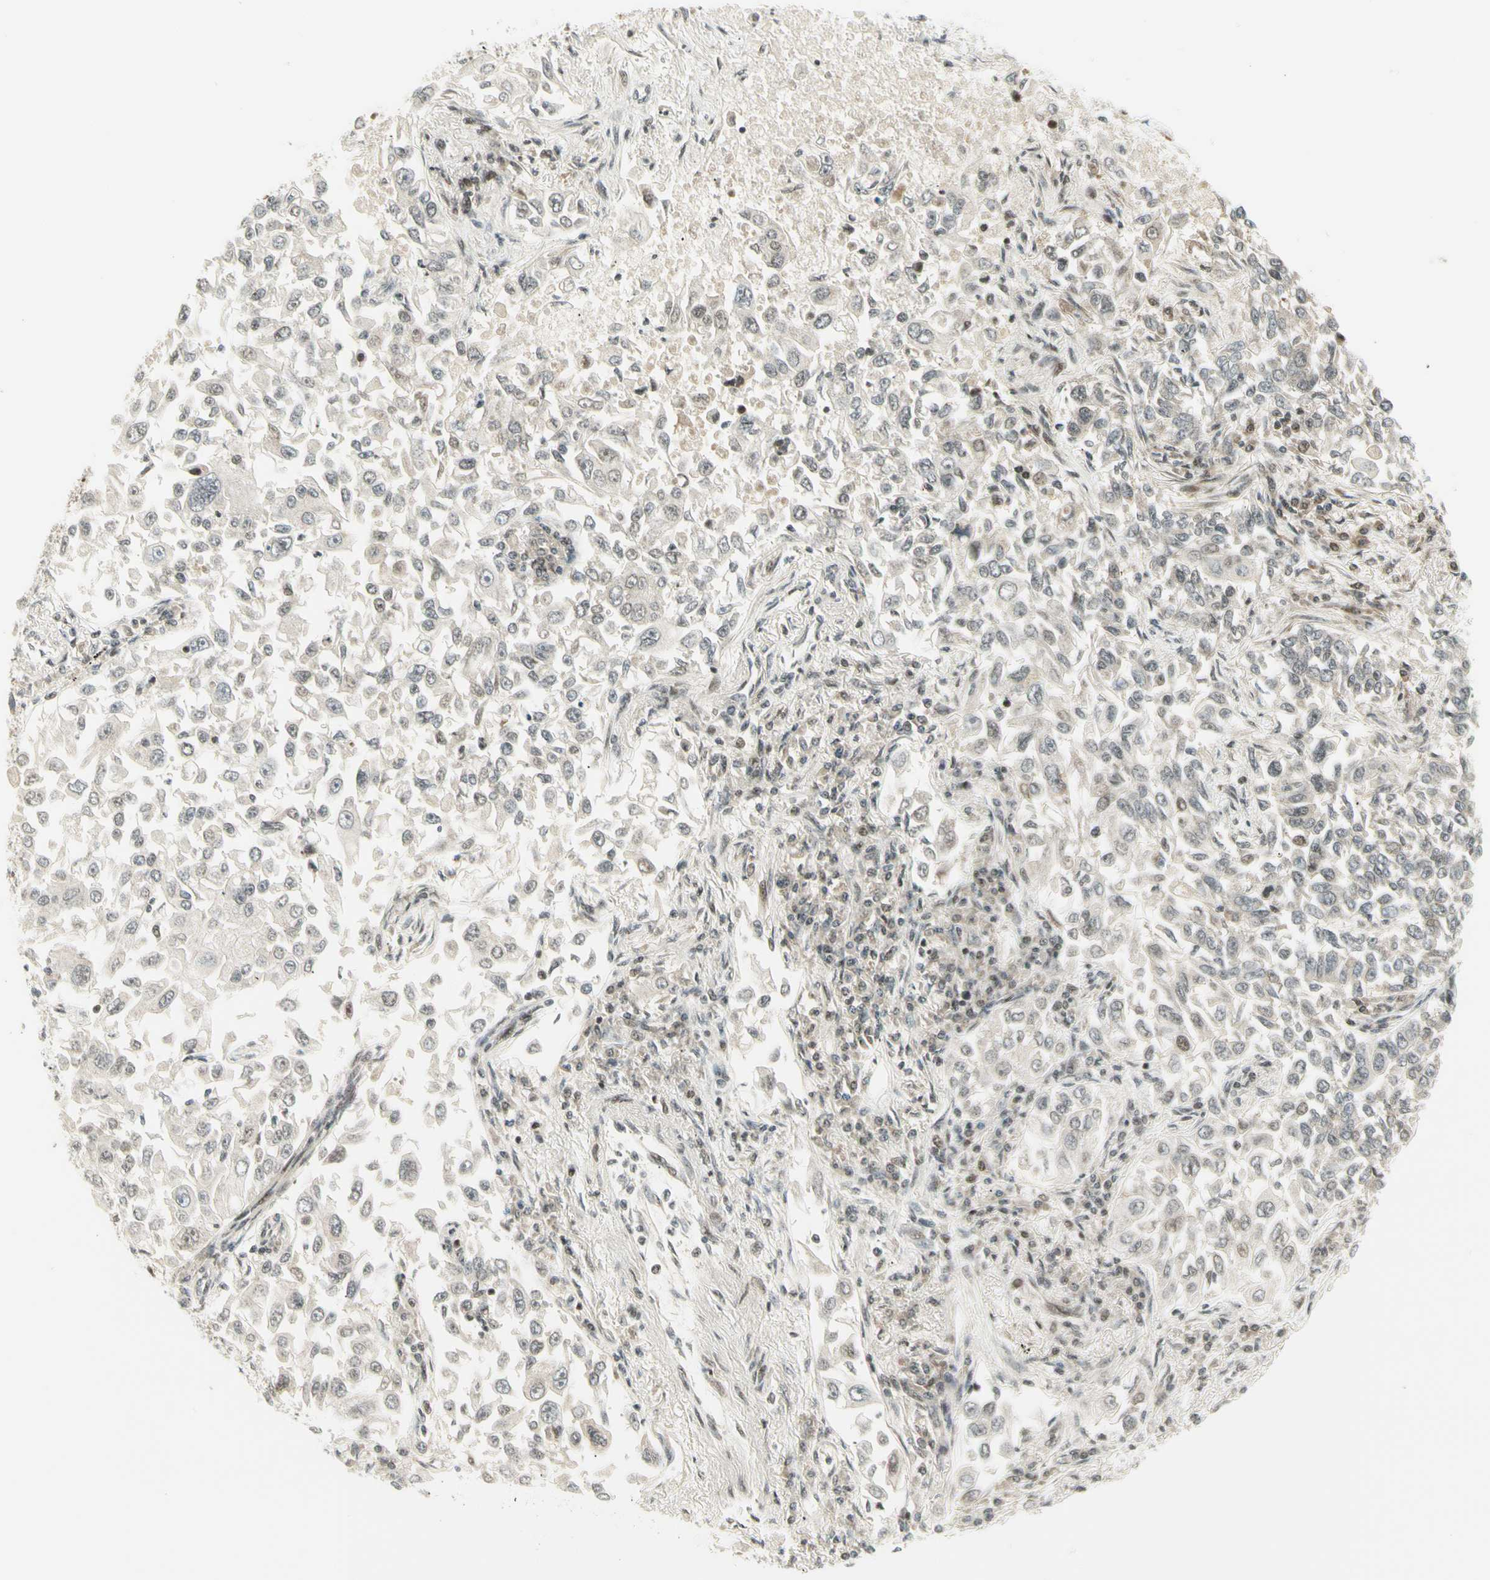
{"staining": {"intensity": "negative", "quantity": "none", "location": "none"}, "tissue": "lung cancer", "cell_type": "Tumor cells", "image_type": "cancer", "snomed": [{"axis": "morphology", "description": "Adenocarcinoma, NOS"}, {"axis": "topography", "description": "Lung"}], "caption": "Immunohistochemistry histopathology image of human lung cancer (adenocarcinoma) stained for a protein (brown), which demonstrates no staining in tumor cells.", "gene": "TPT1", "patient": {"sex": "male", "age": 84}}